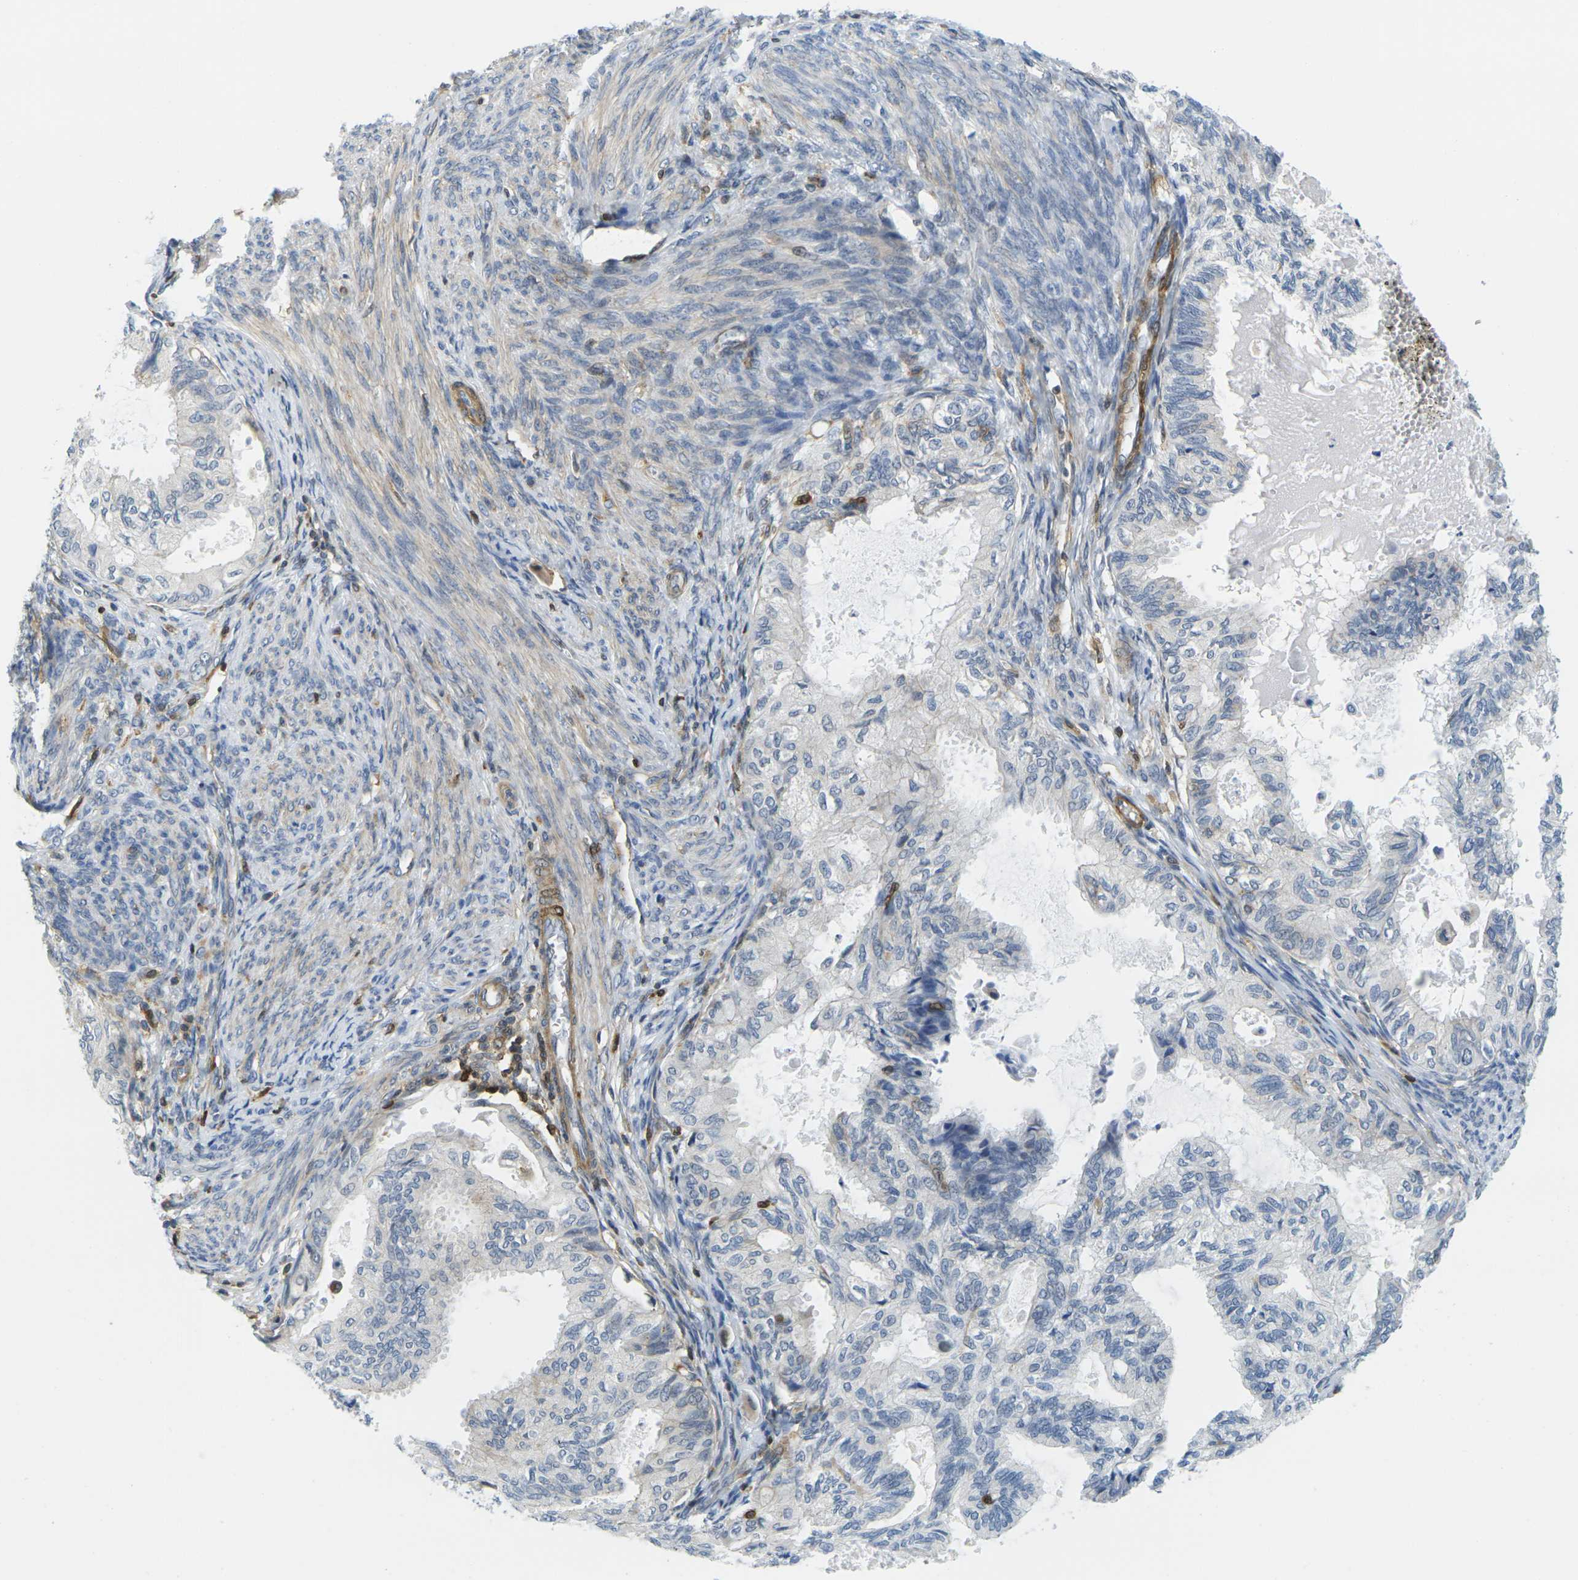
{"staining": {"intensity": "negative", "quantity": "none", "location": "none"}, "tissue": "cervical cancer", "cell_type": "Tumor cells", "image_type": "cancer", "snomed": [{"axis": "morphology", "description": "Normal tissue, NOS"}, {"axis": "morphology", "description": "Adenocarcinoma, NOS"}, {"axis": "topography", "description": "Cervix"}, {"axis": "topography", "description": "Endometrium"}], "caption": "This is an immunohistochemistry (IHC) micrograph of human adenocarcinoma (cervical). There is no staining in tumor cells.", "gene": "LASP1", "patient": {"sex": "female", "age": 86}}